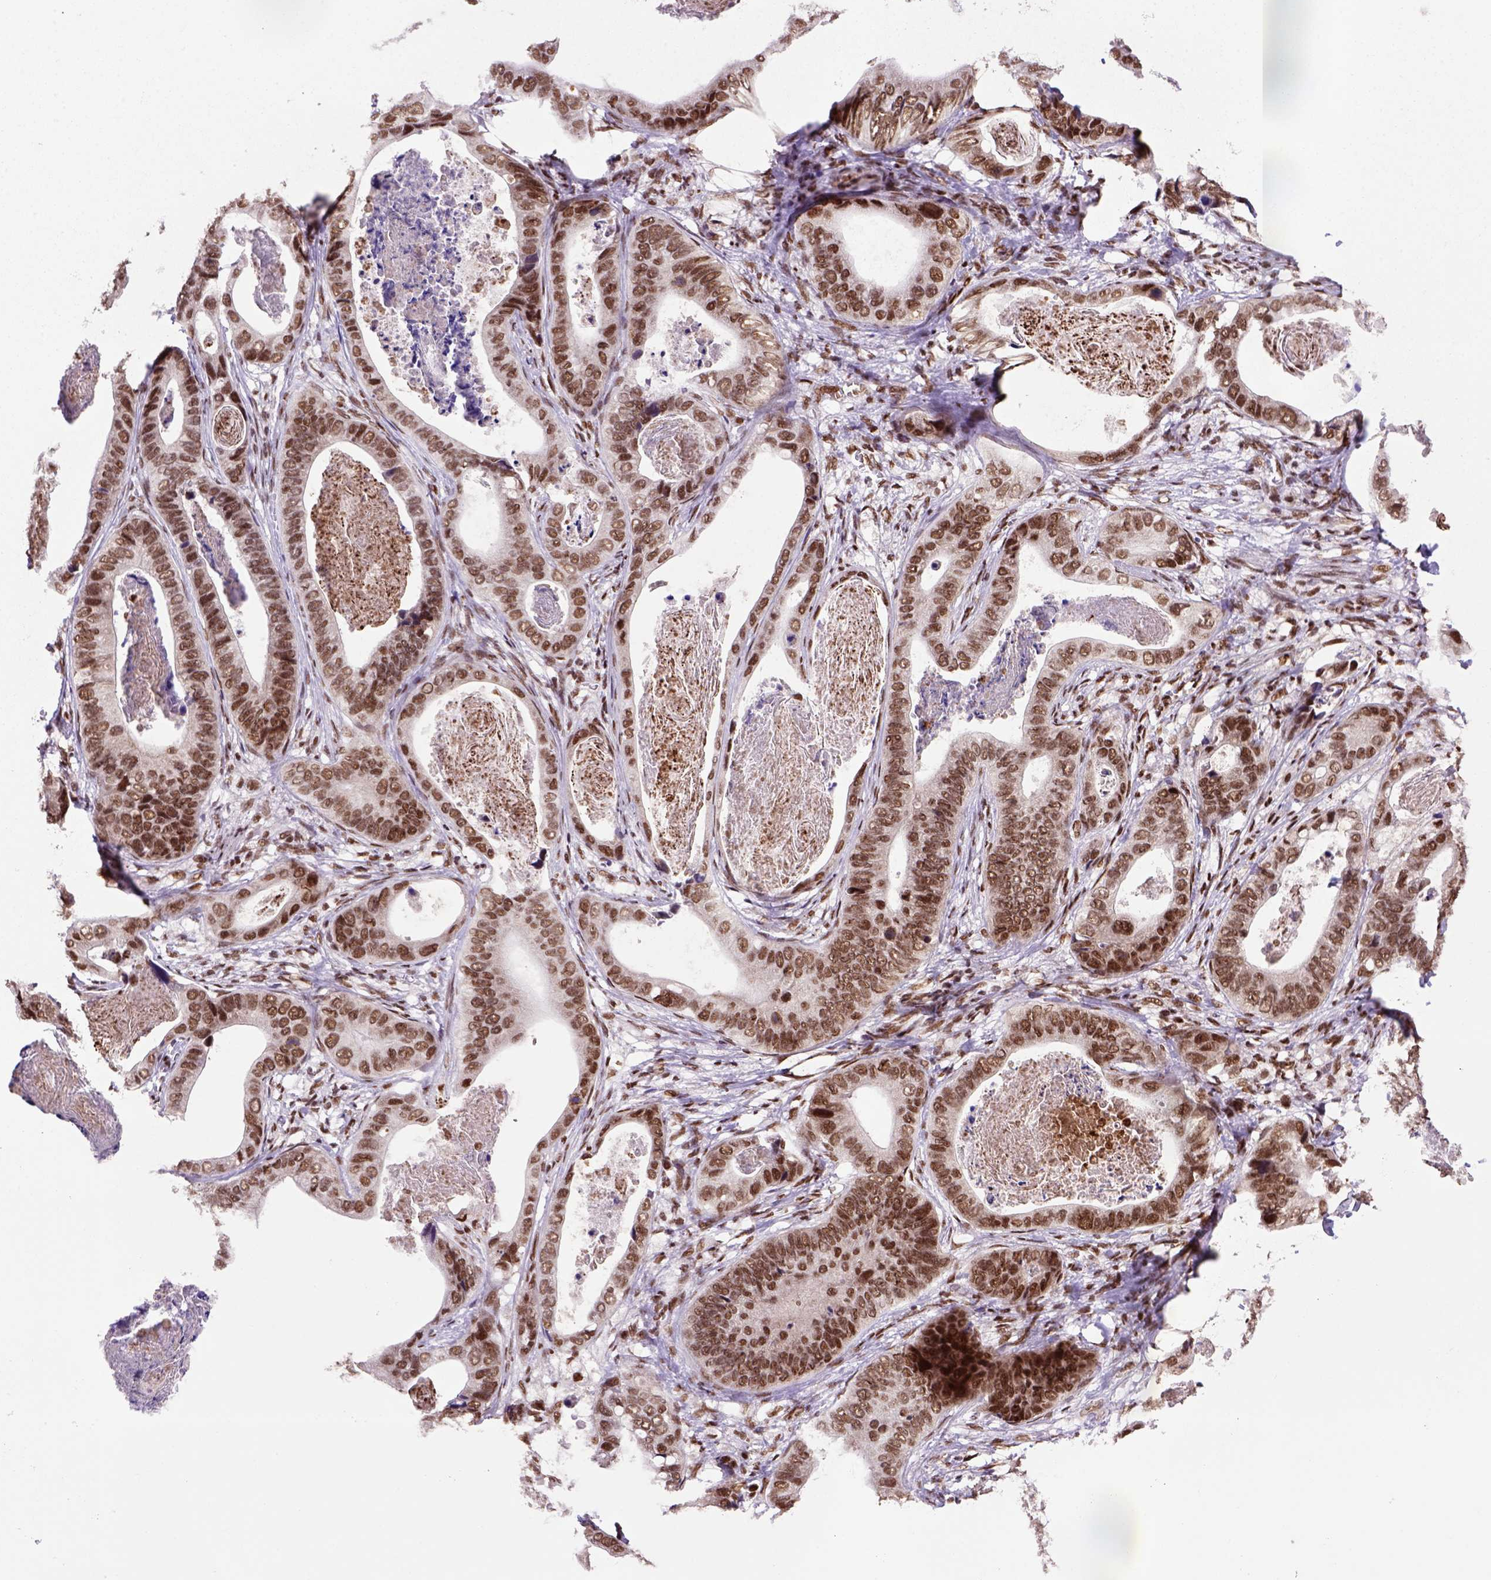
{"staining": {"intensity": "moderate", "quantity": ">75%", "location": "nuclear"}, "tissue": "stomach cancer", "cell_type": "Tumor cells", "image_type": "cancer", "snomed": [{"axis": "morphology", "description": "Adenocarcinoma, NOS"}, {"axis": "topography", "description": "Stomach"}], "caption": "Adenocarcinoma (stomach) stained for a protein reveals moderate nuclear positivity in tumor cells. The protein of interest is stained brown, and the nuclei are stained in blue (DAB IHC with brightfield microscopy, high magnification).", "gene": "NSMCE2", "patient": {"sex": "male", "age": 84}}